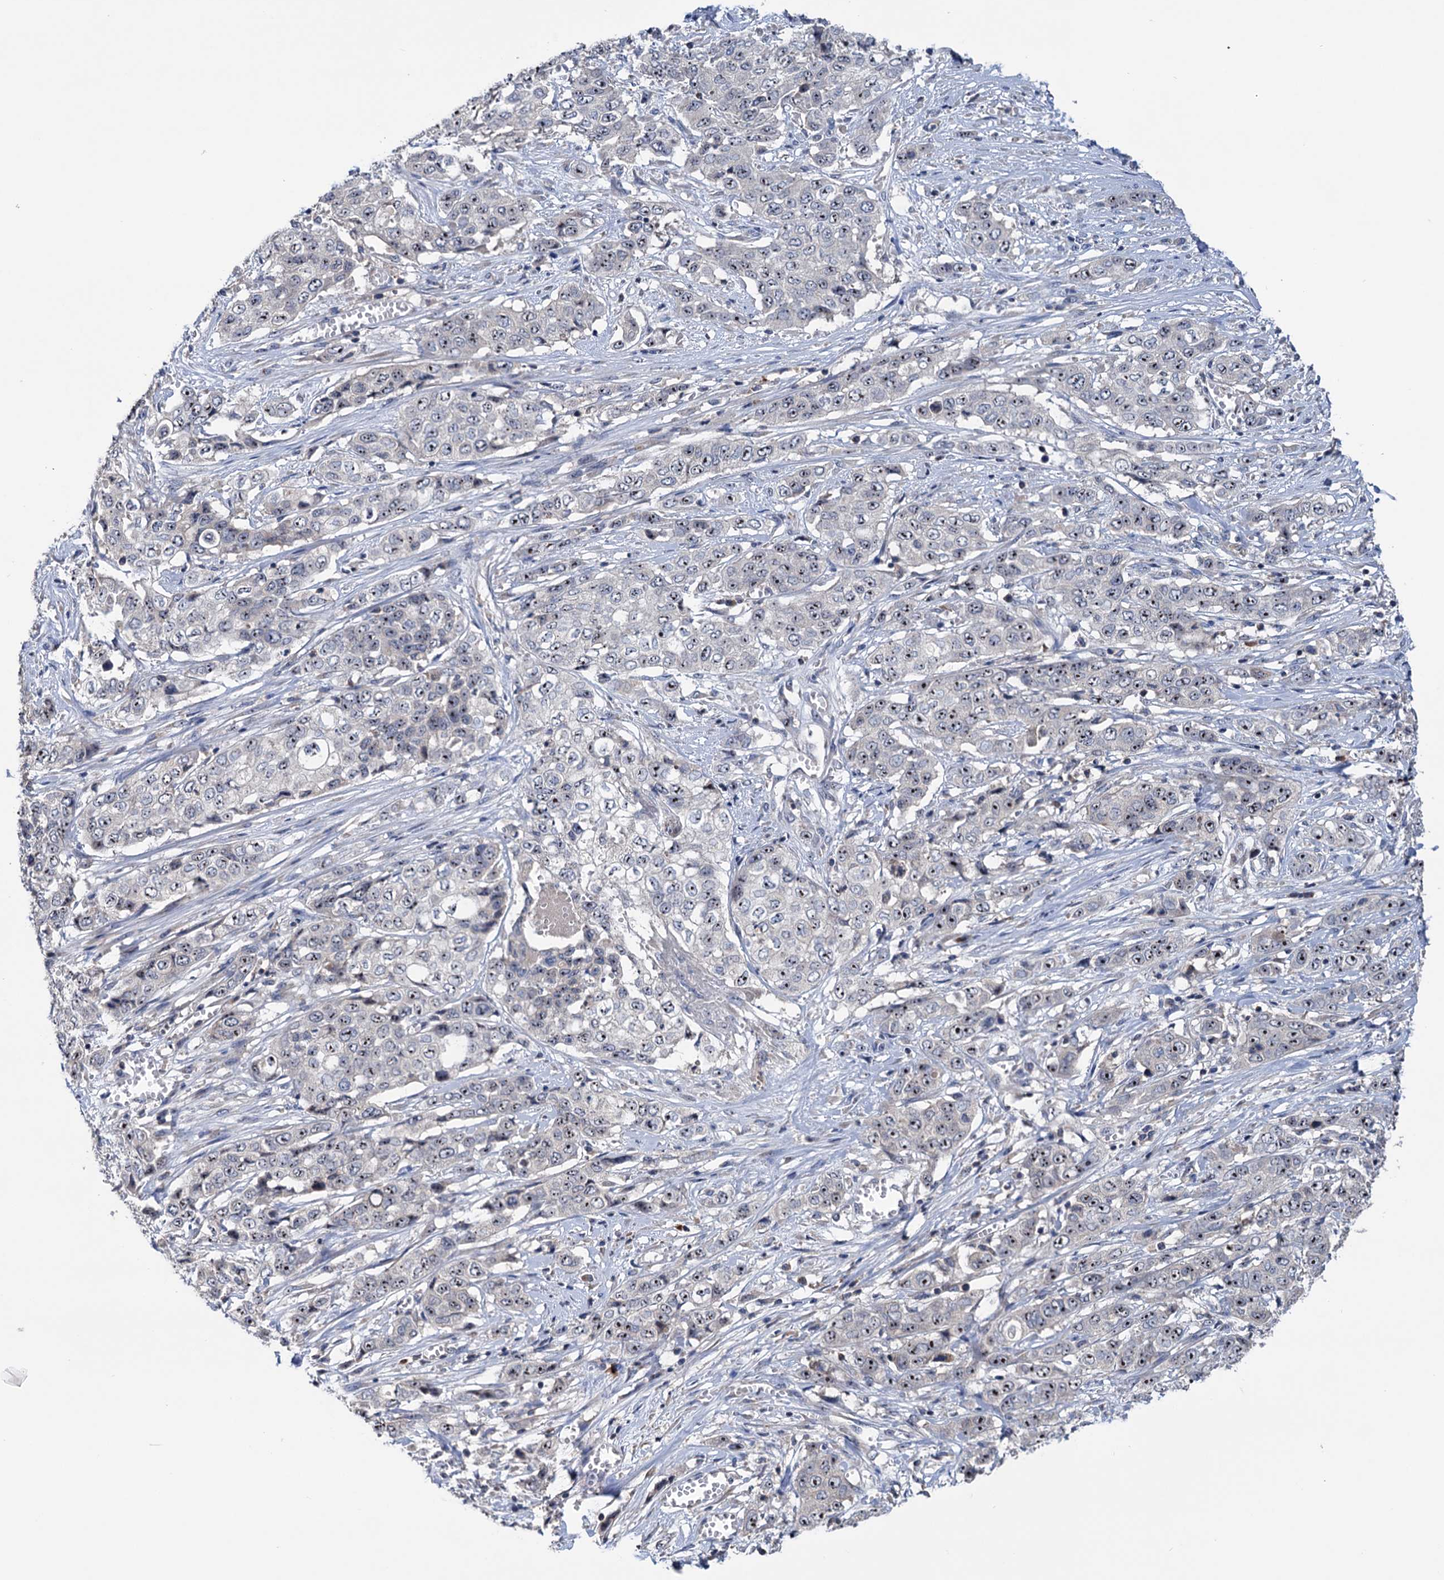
{"staining": {"intensity": "moderate", "quantity": "25%-75%", "location": "nuclear"}, "tissue": "stomach cancer", "cell_type": "Tumor cells", "image_type": "cancer", "snomed": [{"axis": "morphology", "description": "Adenocarcinoma, NOS"}, {"axis": "topography", "description": "Stomach, upper"}], "caption": "The histopathology image exhibits immunohistochemical staining of stomach adenocarcinoma. There is moderate nuclear staining is appreciated in approximately 25%-75% of tumor cells.", "gene": "HTR3B", "patient": {"sex": "male", "age": 62}}